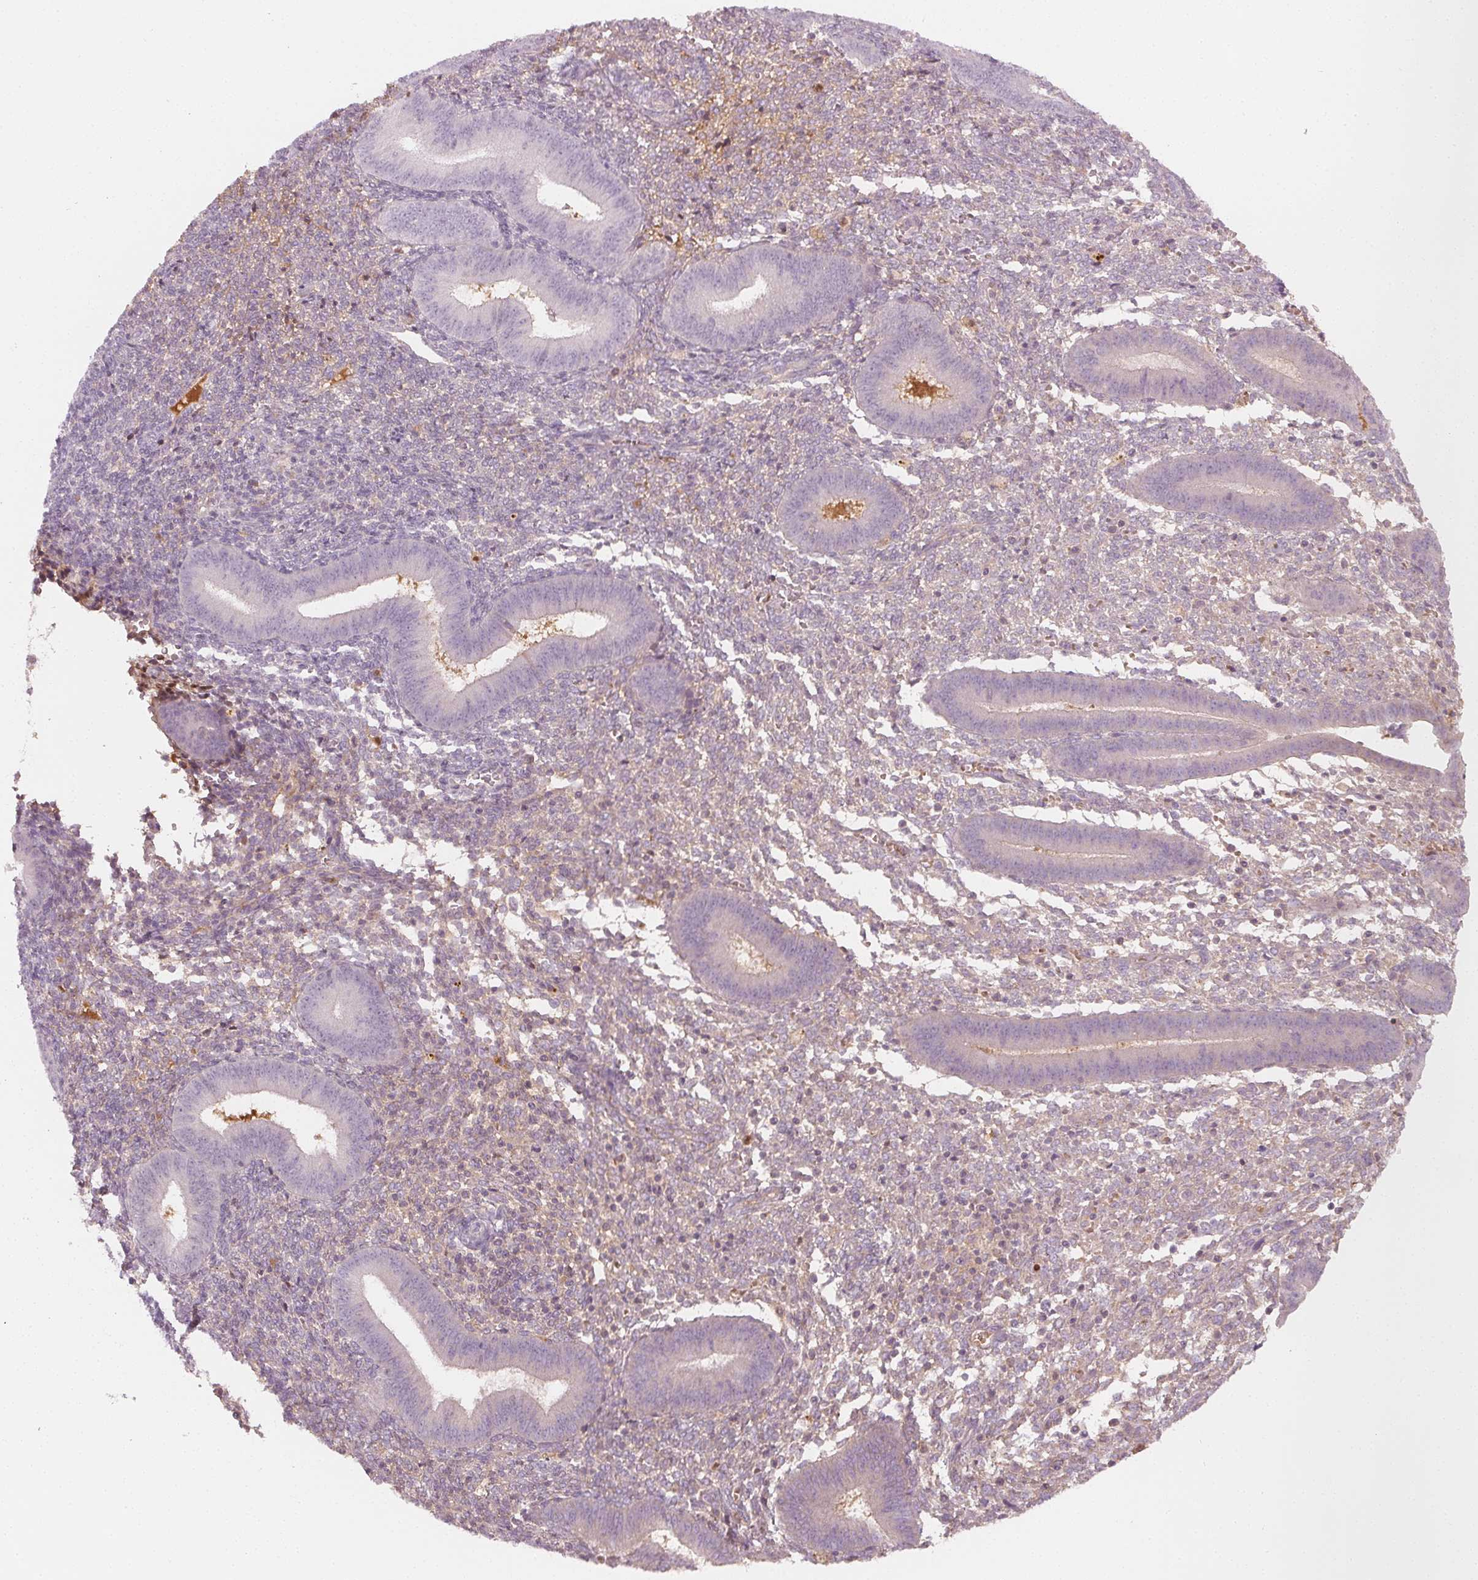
{"staining": {"intensity": "moderate", "quantity": "25%-75%", "location": "nuclear"}, "tissue": "endometrium", "cell_type": "Cells in endometrial stroma", "image_type": "normal", "snomed": [{"axis": "morphology", "description": "Normal tissue, NOS"}, {"axis": "topography", "description": "Endometrium"}], "caption": "Endometrium stained with a protein marker reveals moderate staining in cells in endometrial stroma.", "gene": "AFM", "patient": {"sex": "female", "age": 25}}